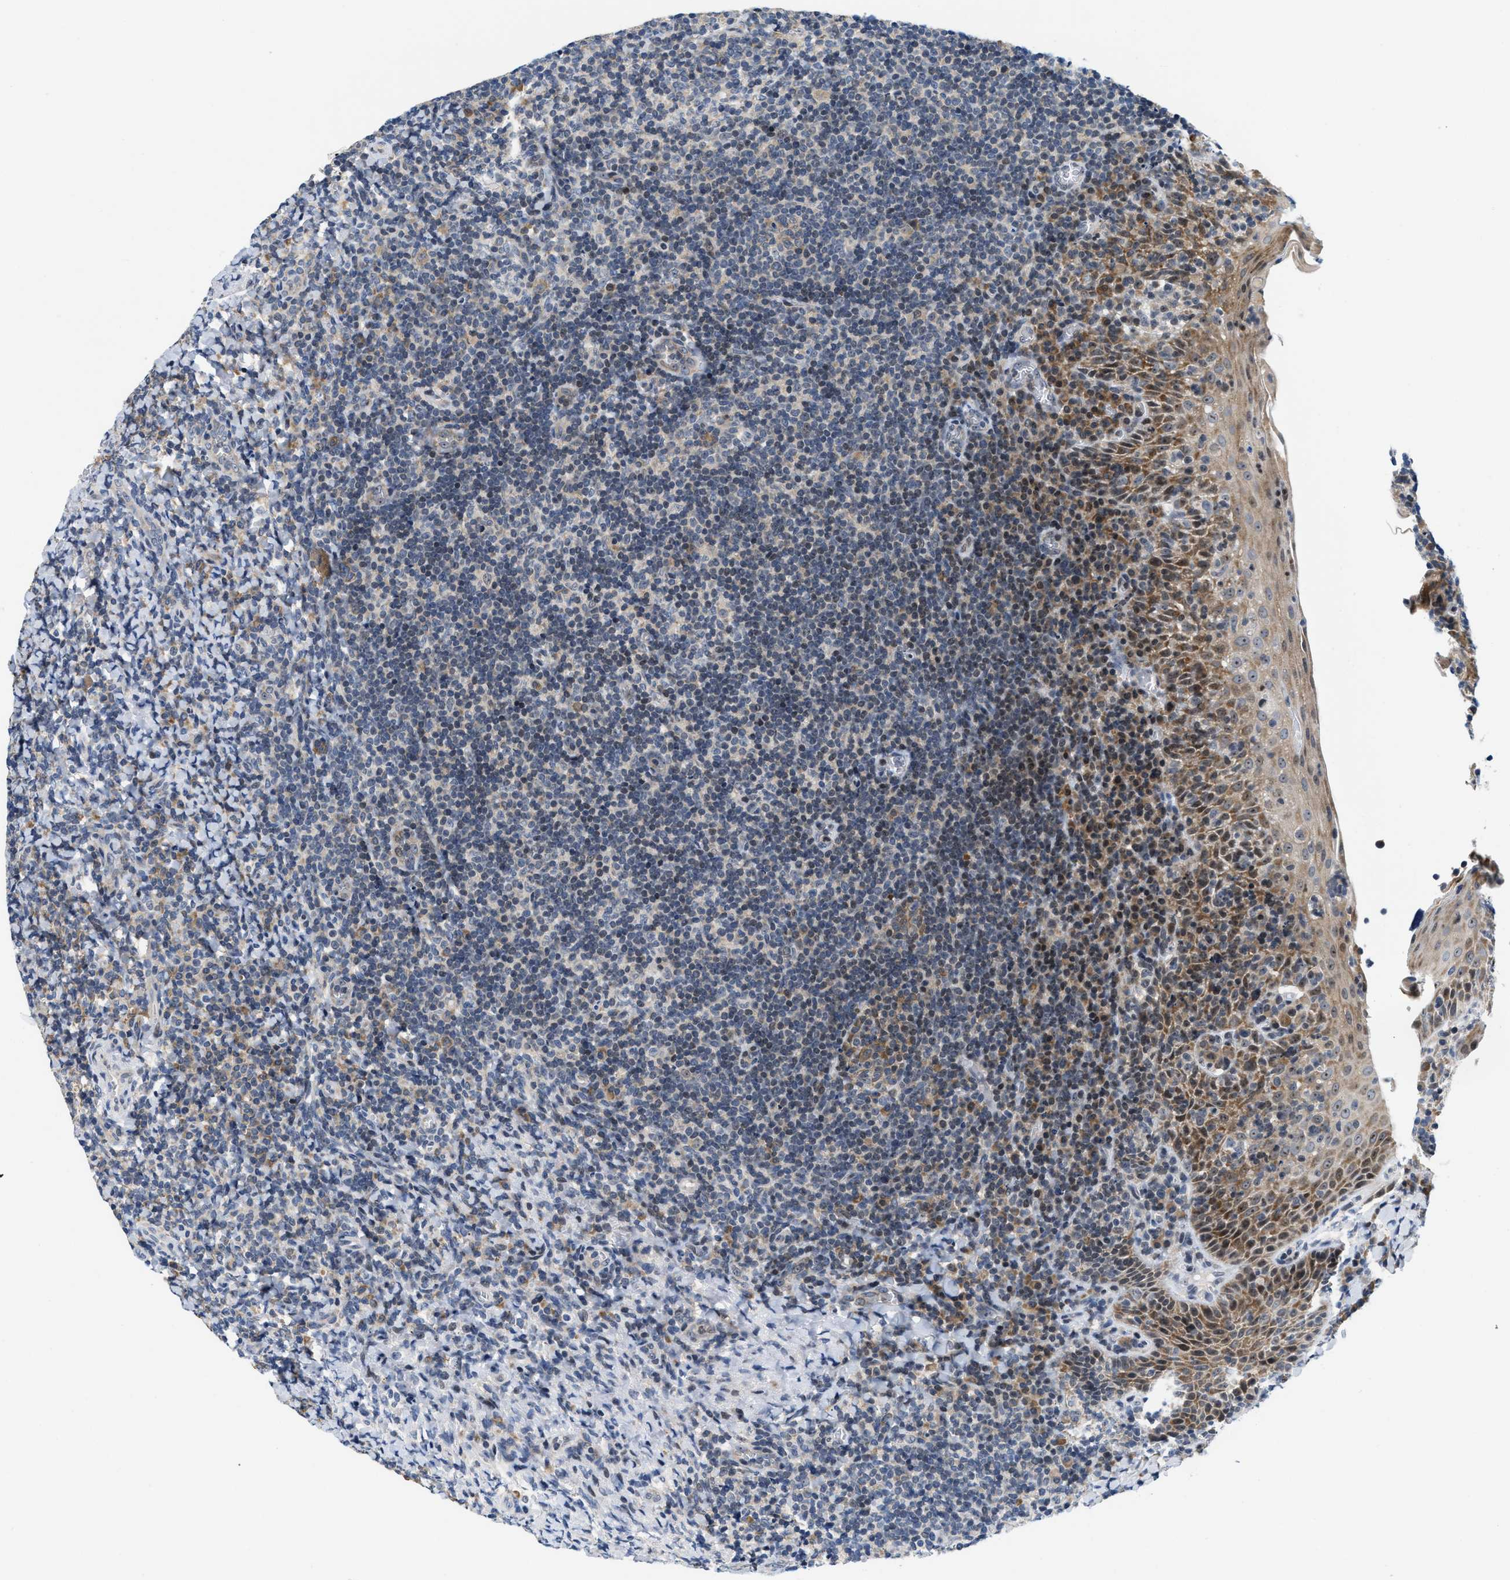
{"staining": {"intensity": "moderate", "quantity": "25%-75%", "location": "cytoplasmic/membranous"}, "tissue": "tonsil", "cell_type": "Germinal center cells", "image_type": "normal", "snomed": [{"axis": "morphology", "description": "Normal tissue, NOS"}, {"axis": "topography", "description": "Tonsil"}], "caption": "Normal tonsil was stained to show a protein in brown. There is medium levels of moderate cytoplasmic/membranous staining in about 25%-75% of germinal center cells. The protein of interest is stained brown, and the nuclei are stained in blue (DAB IHC with brightfield microscopy, high magnification).", "gene": "IKBKE", "patient": {"sex": "male", "age": 37}}